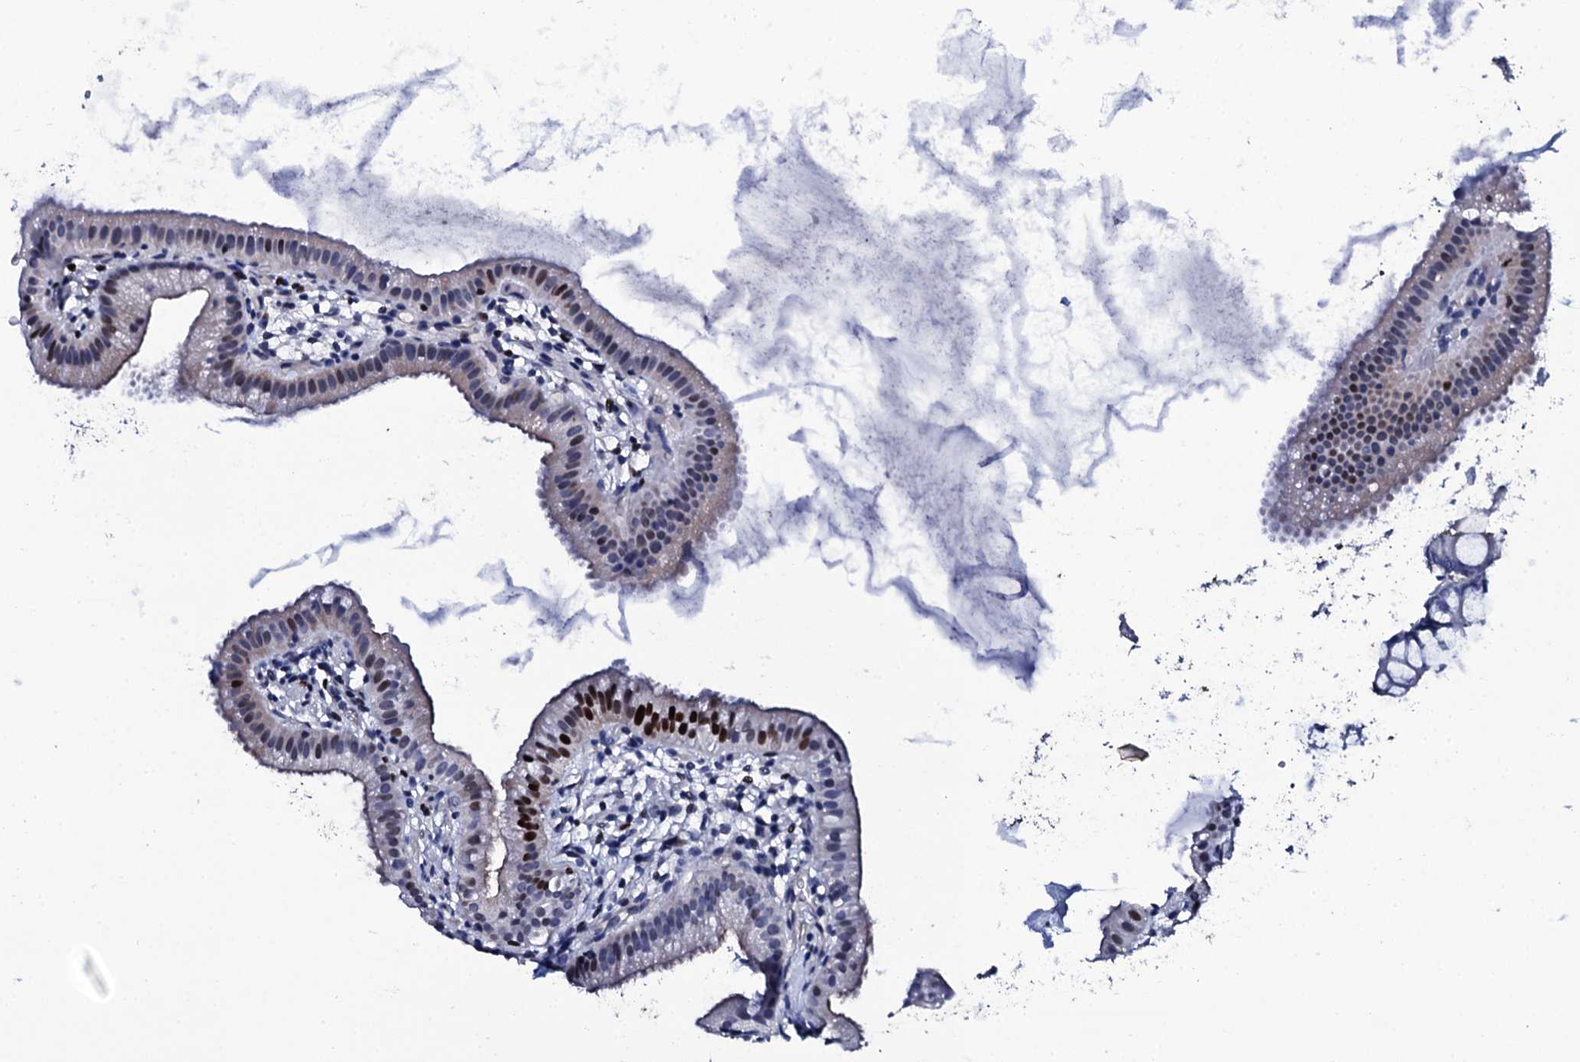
{"staining": {"intensity": "strong", "quantity": "<25%", "location": "nuclear"}, "tissue": "gallbladder", "cell_type": "Glandular cells", "image_type": "normal", "snomed": [{"axis": "morphology", "description": "Normal tissue, NOS"}, {"axis": "topography", "description": "Gallbladder"}], "caption": "Immunohistochemistry (IHC) (DAB (3,3'-diaminobenzidine)) staining of benign gallbladder demonstrates strong nuclear protein expression in approximately <25% of glandular cells. Ihc stains the protein of interest in brown and the nuclei are stained blue.", "gene": "NPM2", "patient": {"sex": "female", "age": 46}}